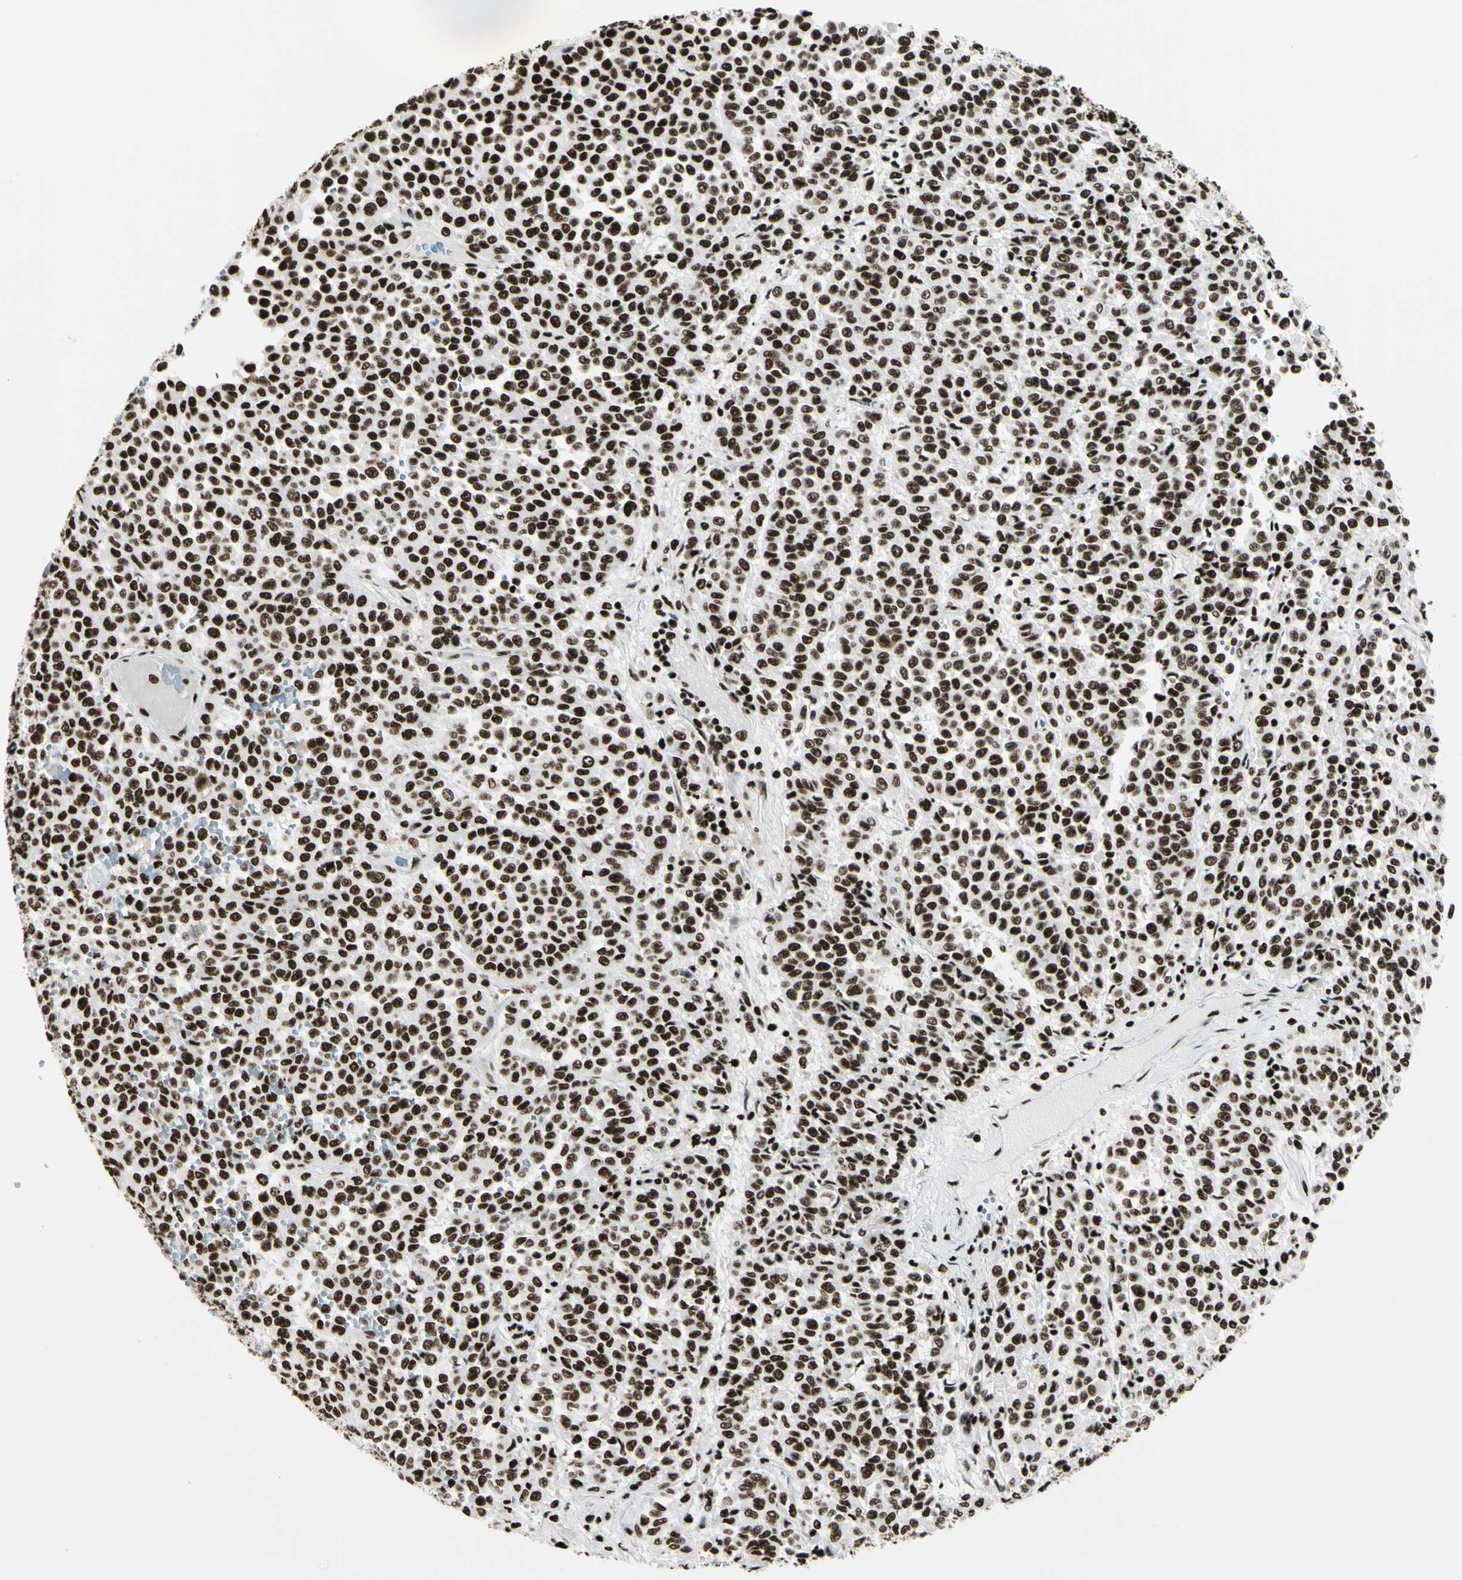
{"staining": {"intensity": "strong", "quantity": ">75%", "location": "nuclear"}, "tissue": "melanoma", "cell_type": "Tumor cells", "image_type": "cancer", "snomed": [{"axis": "morphology", "description": "Malignant melanoma, Metastatic site"}, {"axis": "topography", "description": "Pancreas"}], "caption": "Human malignant melanoma (metastatic site) stained for a protein (brown) displays strong nuclear positive positivity in about >75% of tumor cells.", "gene": "CCAR1", "patient": {"sex": "female", "age": 30}}